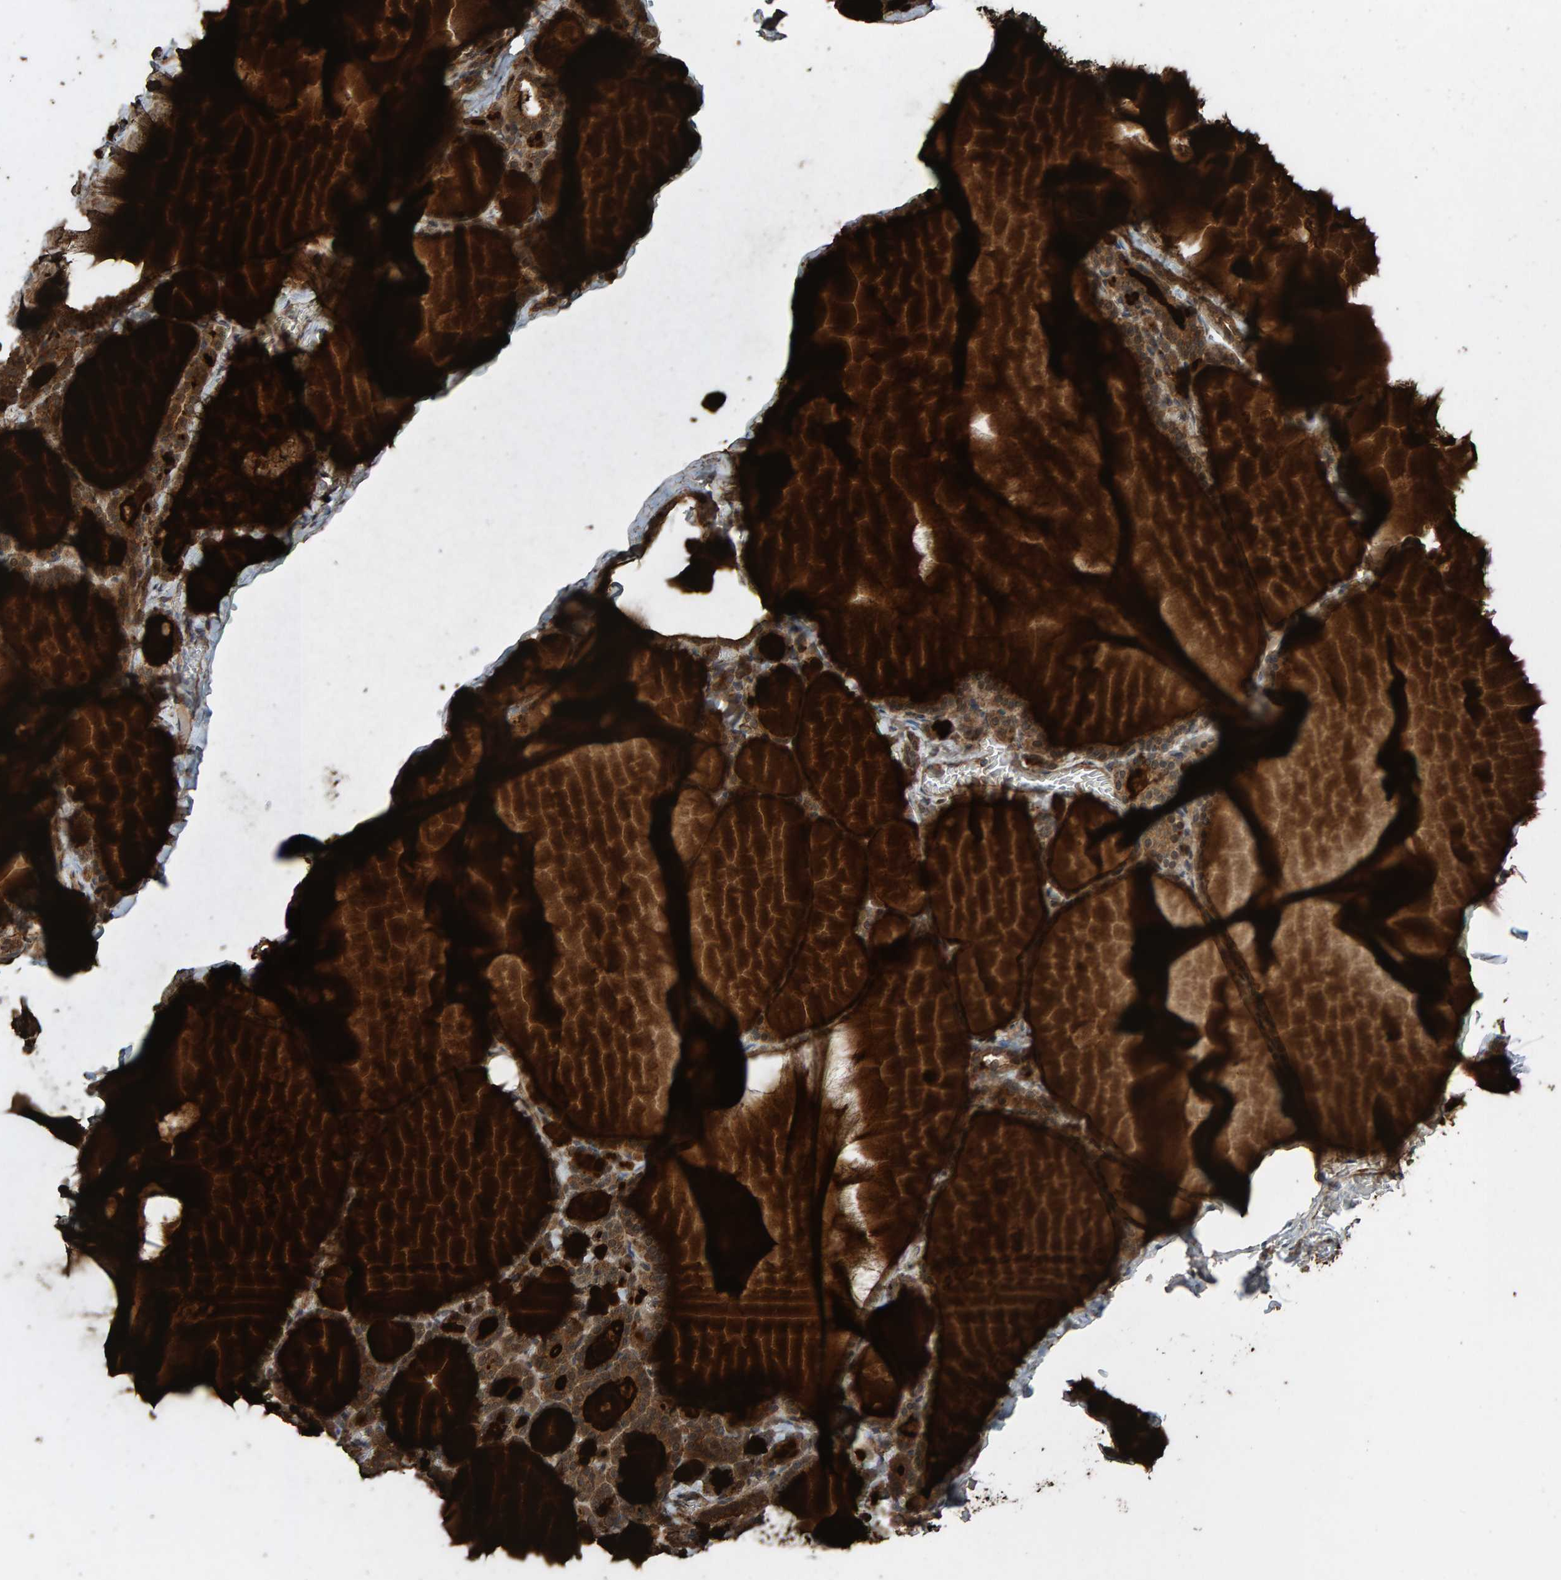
{"staining": {"intensity": "strong", "quantity": ">75%", "location": "cytoplasmic/membranous"}, "tissue": "thyroid gland", "cell_type": "Glandular cells", "image_type": "normal", "snomed": [{"axis": "morphology", "description": "Normal tissue, NOS"}, {"axis": "topography", "description": "Thyroid gland"}], "caption": "Strong cytoplasmic/membranous expression for a protein is appreciated in approximately >75% of glandular cells of benign thyroid gland using immunohistochemistry (IHC).", "gene": "DUS1L", "patient": {"sex": "male", "age": 56}}